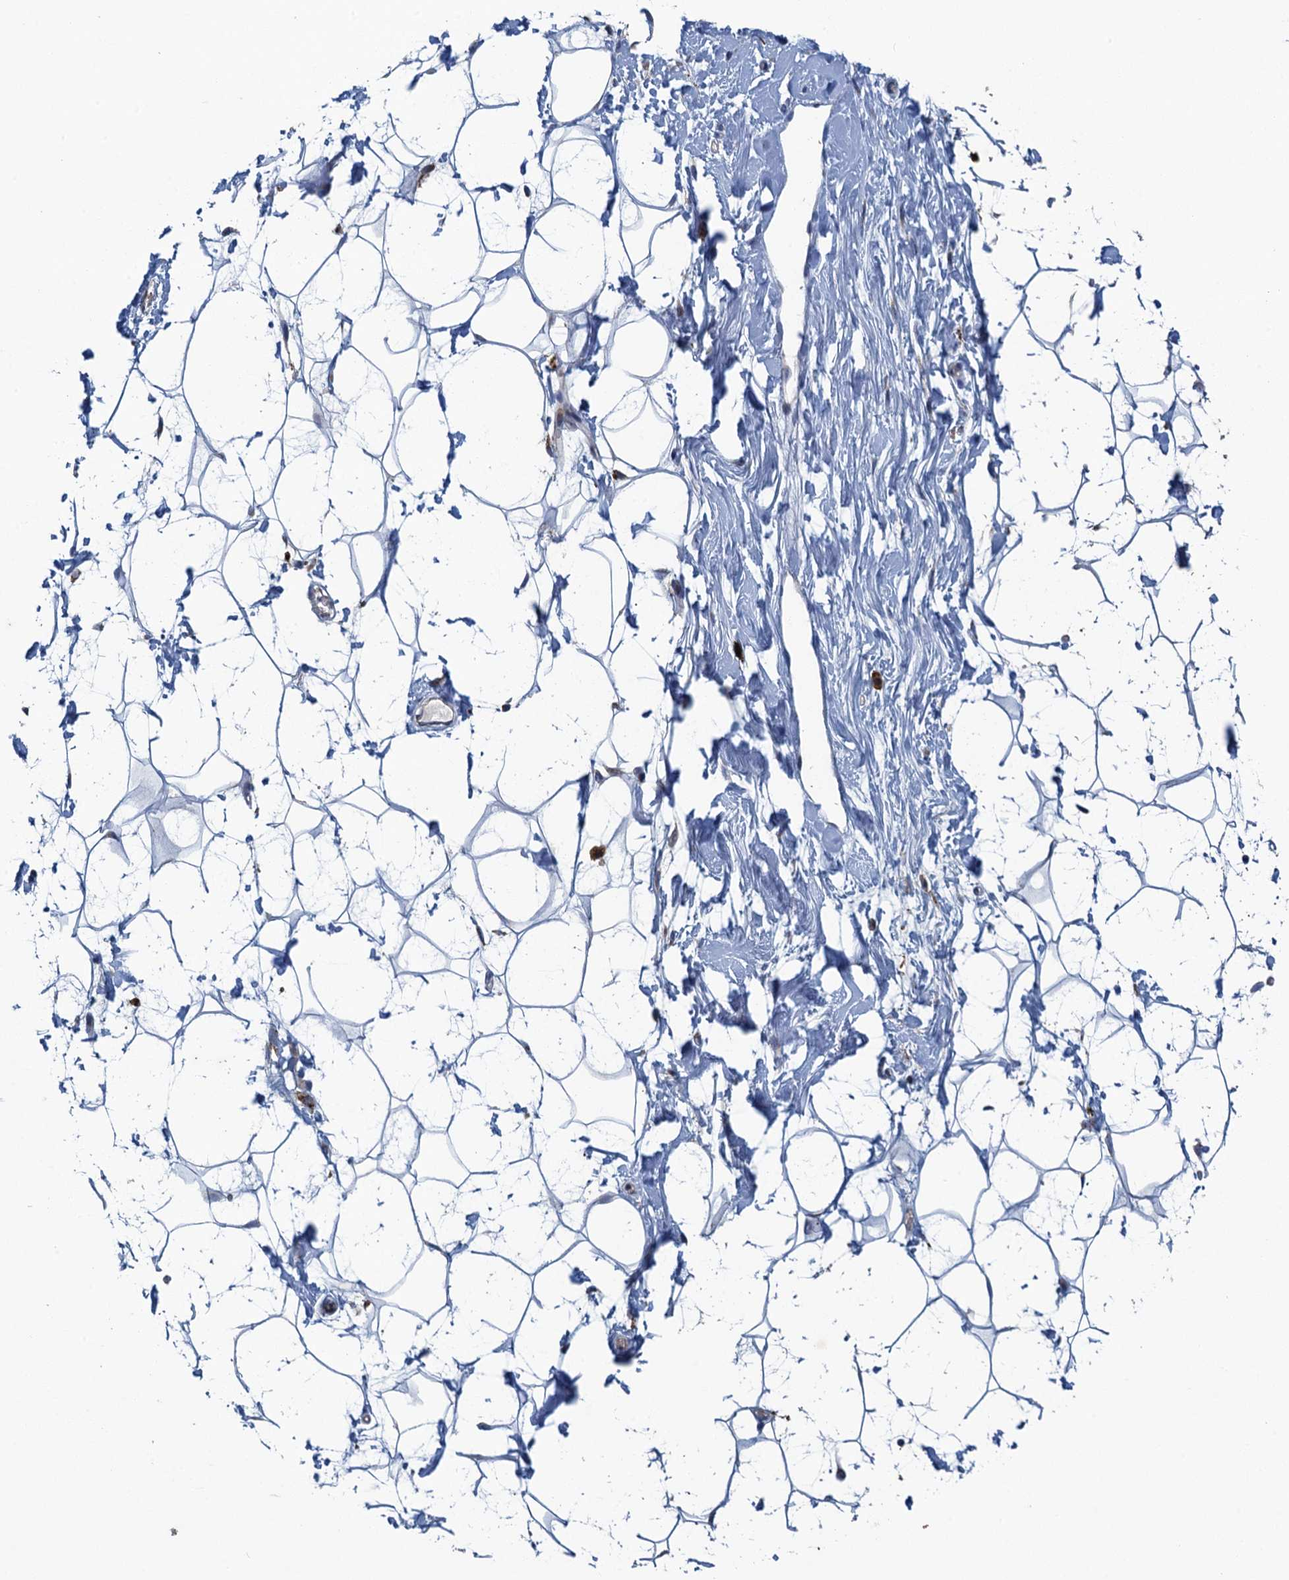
{"staining": {"intensity": "negative", "quantity": "none", "location": "none"}, "tissue": "adipose tissue", "cell_type": "Adipocytes", "image_type": "normal", "snomed": [{"axis": "morphology", "description": "Normal tissue, NOS"}, {"axis": "topography", "description": "Breast"}], "caption": "Immunohistochemical staining of normal human adipose tissue exhibits no significant expression in adipocytes.", "gene": "KBTBD8", "patient": {"sex": "female", "age": 26}}